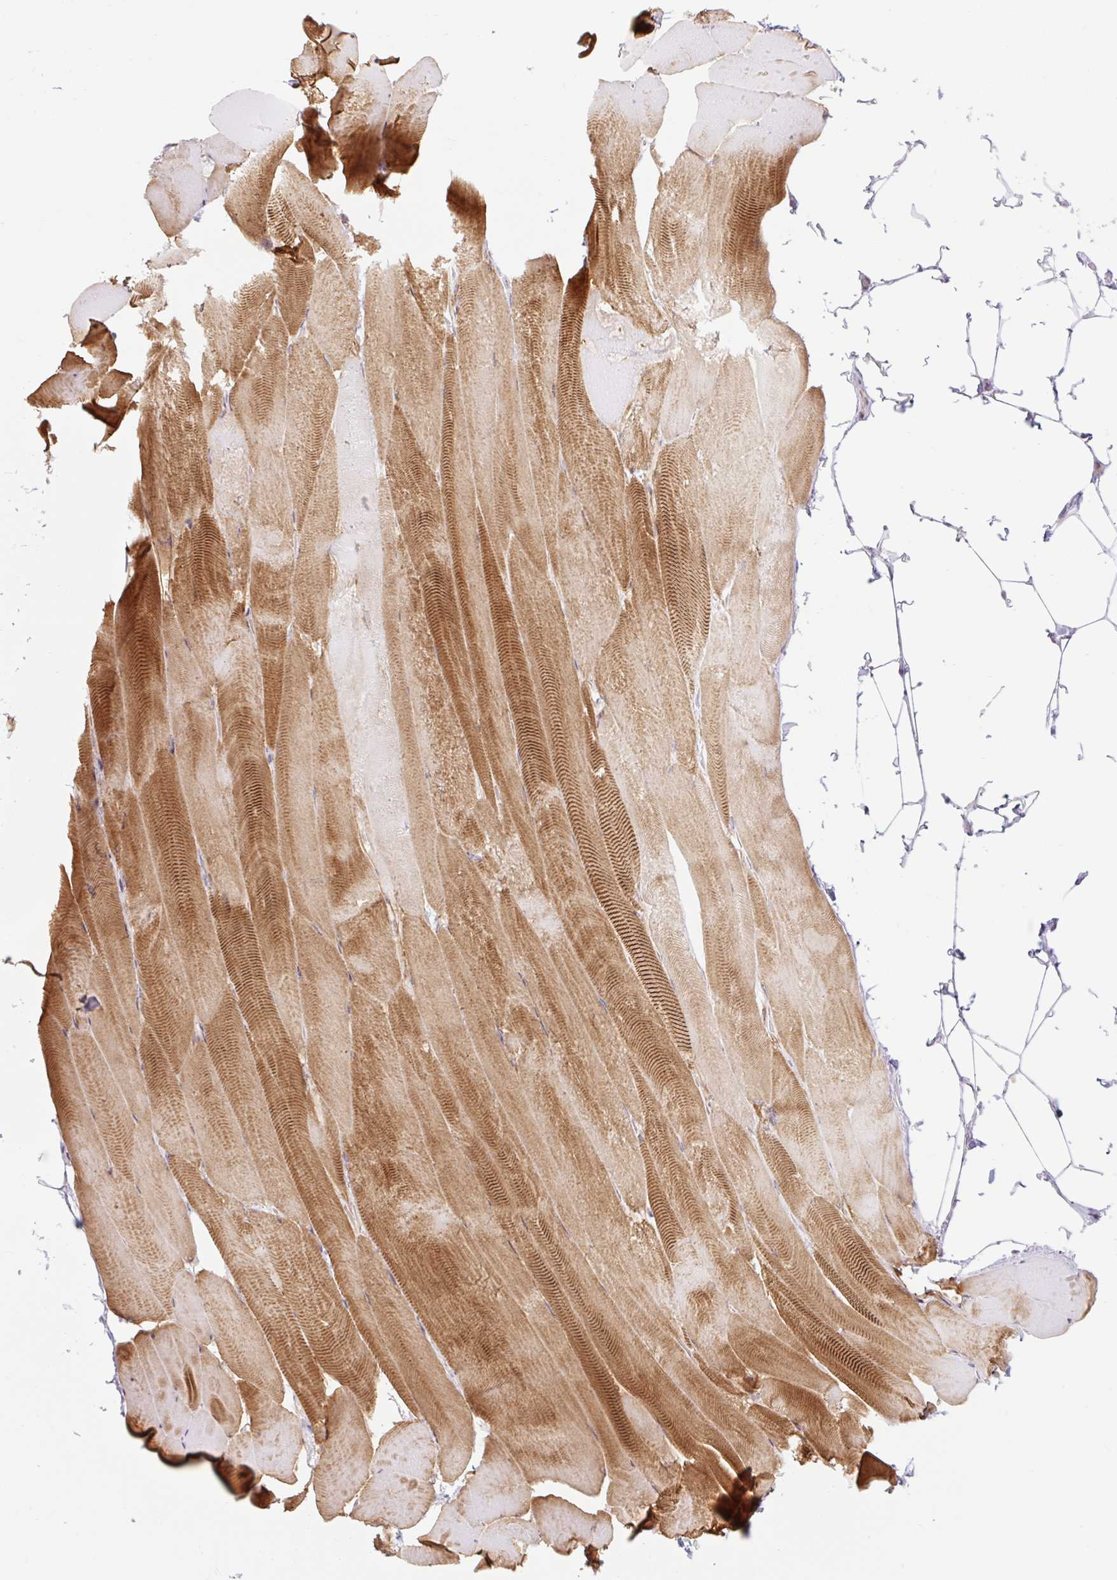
{"staining": {"intensity": "moderate", "quantity": "25%-75%", "location": "cytoplasmic/membranous"}, "tissue": "skeletal muscle", "cell_type": "Myocytes", "image_type": "normal", "snomed": [{"axis": "morphology", "description": "Normal tissue, NOS"}, {"axis": "topography", "description": "Skeletal muscle"}], "caption": "An image of human skeletal muscle stained for a protein shows moderate cytoplasmic/membranous brown staining in myocytes.", "gene": "ICE1", "patient": {"sex": "female", "age": 64}}